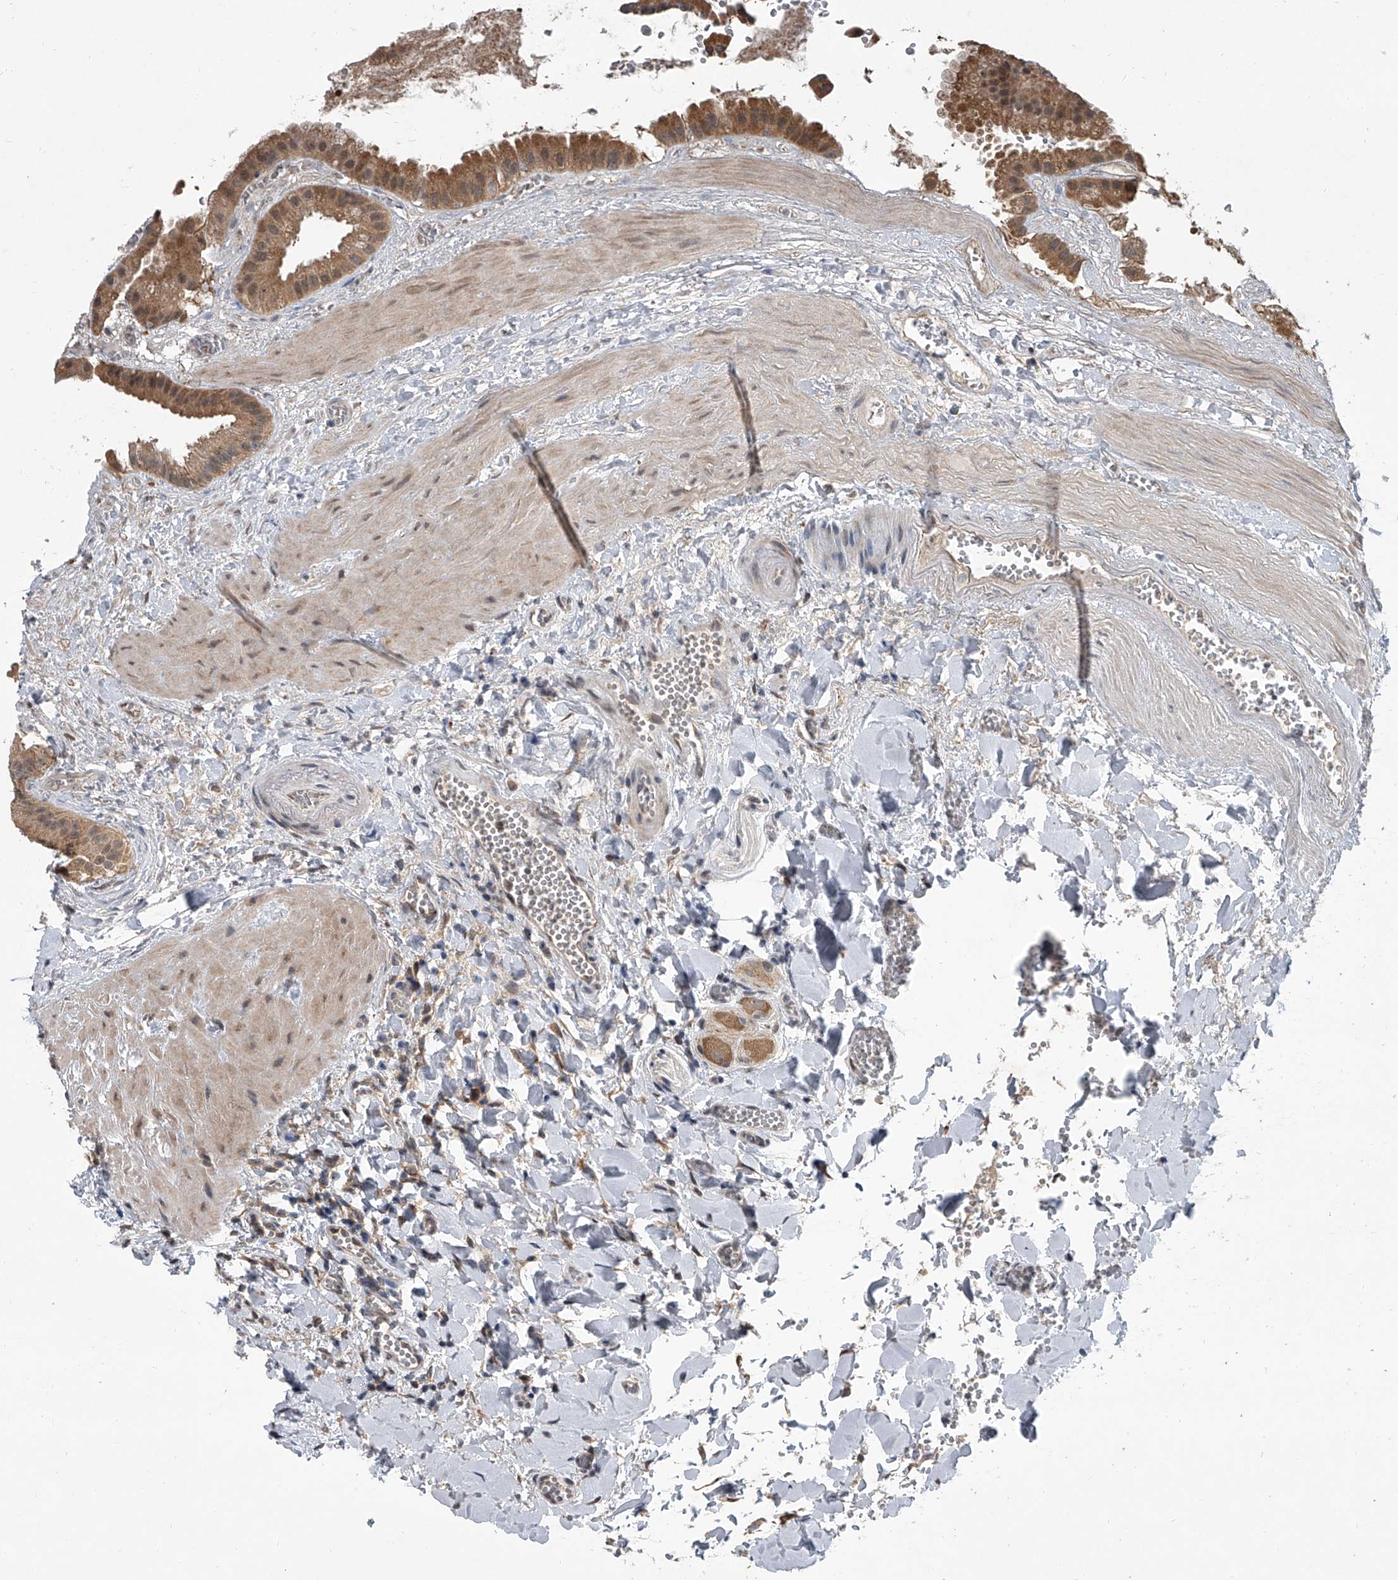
{"staining": {"intensity": "moderate", "quantity": ">75%", "location": "cytoplasmic/membranous"}, "tissue": "gallbladder", "cell_type": "Glandular cells", "image_type": "normal", "snomed": [{"axis": "morphology", "description": "Normal tissue, NOS"}, {"axis": "topography", "description": "Gallbladder"}], "caption": "An IHC micrograph of unremarkable tissue is shown. Protein staining in brown labels moderate cytoplasmic/membranous positivity in gallbladder within glandular cells.", "gene": "GEMIN8", "patient": {"sex": "male", "age": 55}}